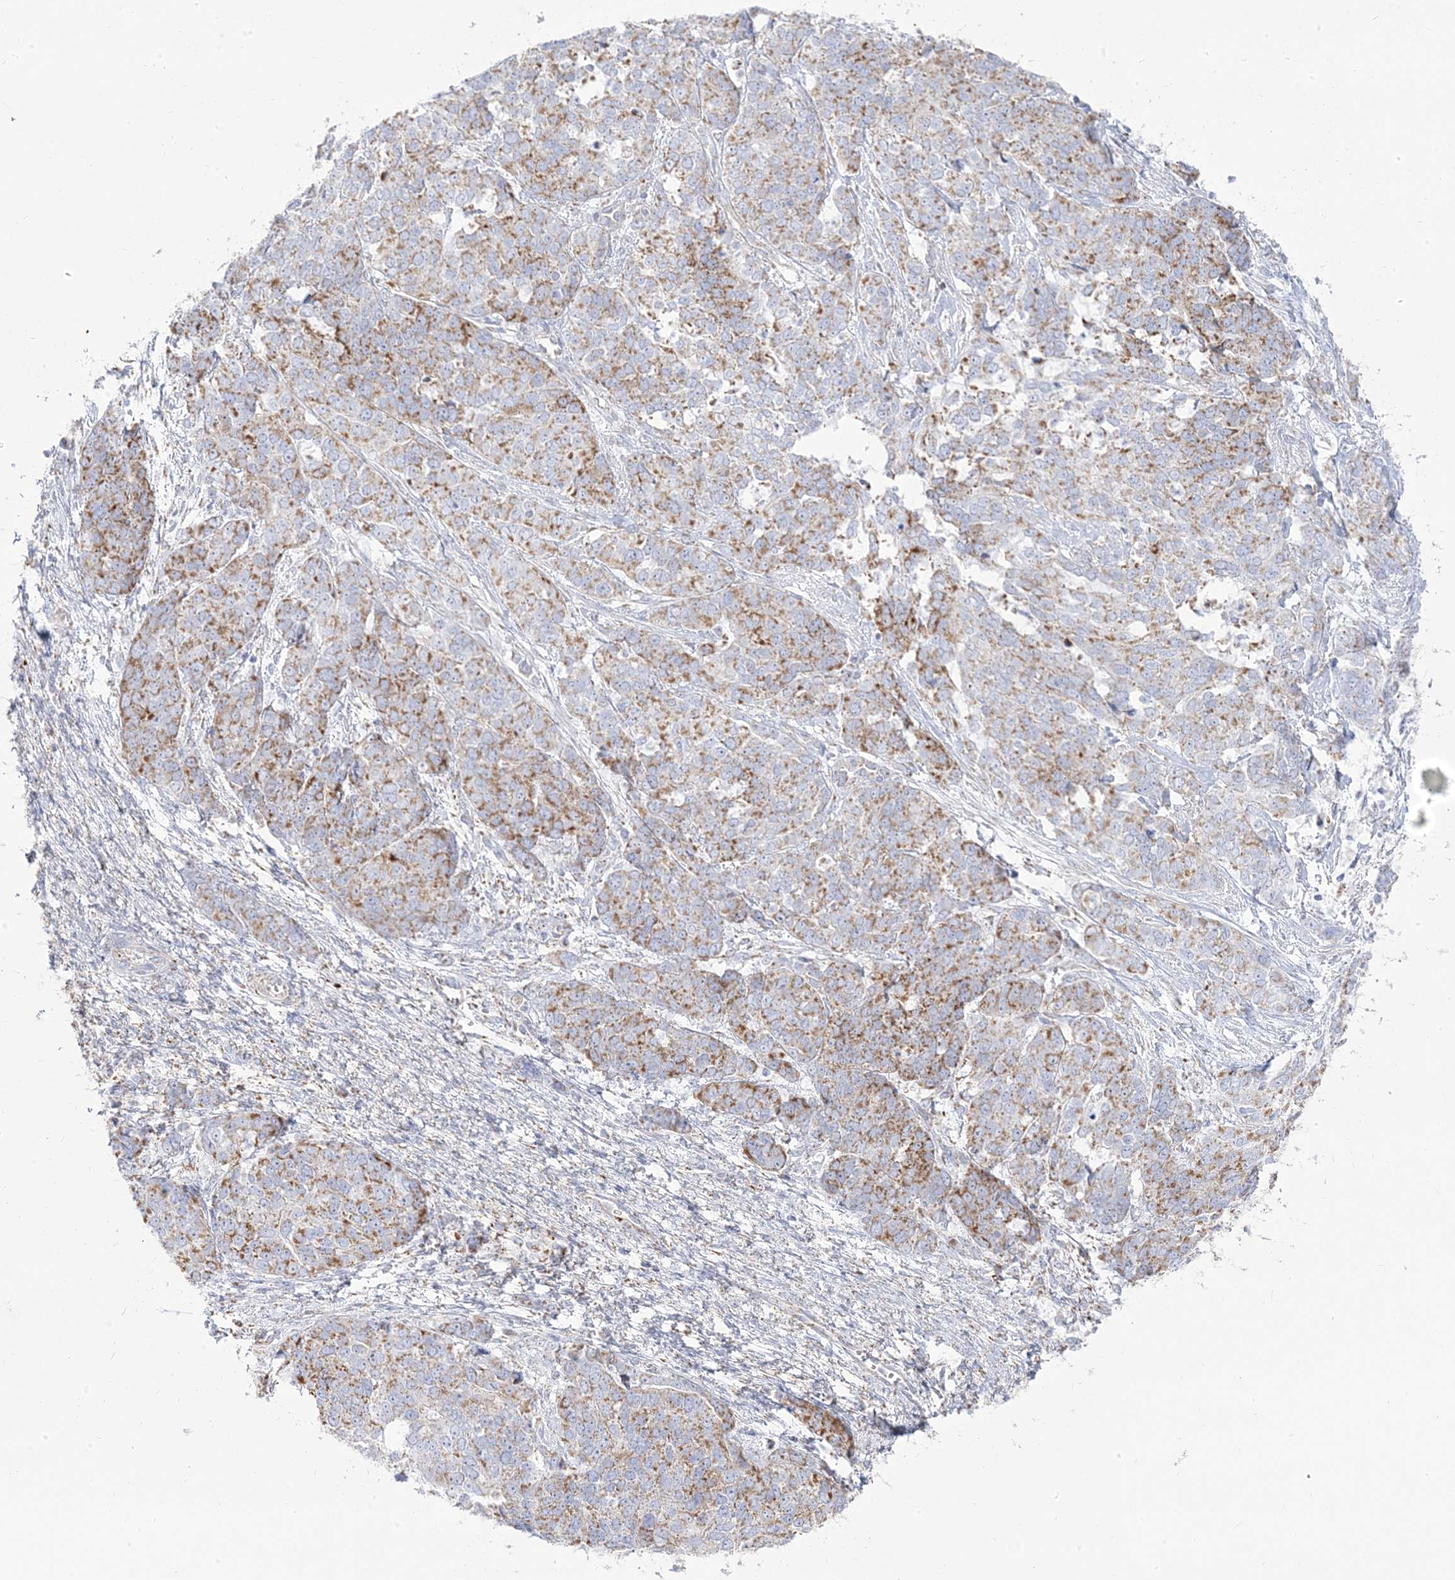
{"staining": {"intensity": "moderate", "quantity": "25%-75%", "location": "cytoplasmic/membranous"}, "tissue": "ovarian cancer", "cell_type": "Tumor cells", "image_type": "cancer", "snomed": [{"axis": "morphology", "description": "Cystadenocarcinoma, serous, NOS"}, {"axis": "topography", "description": "Ovary"}], "caption": "The micrograph shows staining of ovarian cancer, revealing moderate cytoplasmic/membranous protein positivity (brown color) within tumor cells.", "gene": "PCCB", "patient": {"sex": "female", "age": 44}}